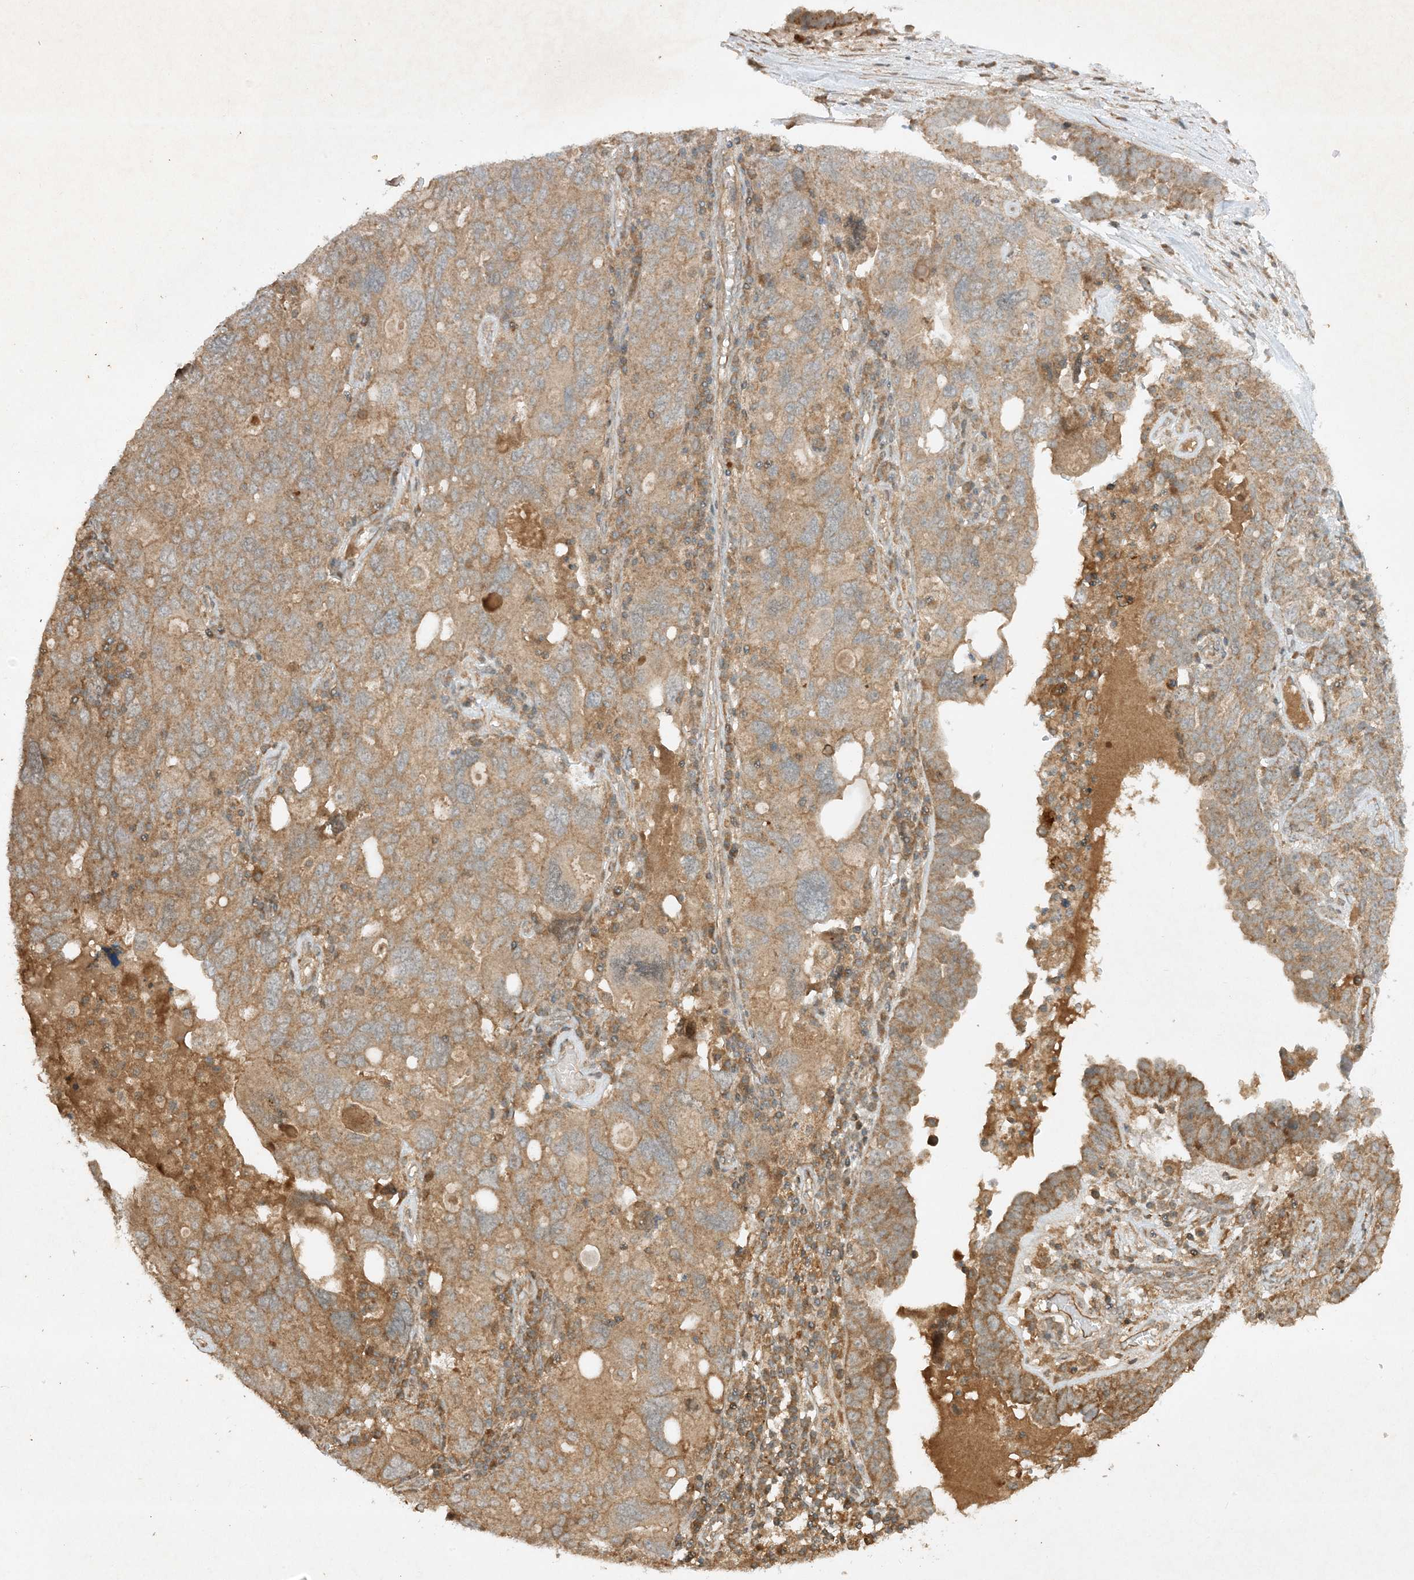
{"staining": {"intensity": "moderate", "quantity": ">75%", "location": "cytoplasmic/membranous"}, "tissue": "ovarian cancer", "cell_type": "Tumor cells", "image_type": "cancer", "snomed": [{"axis": "morphology", "description": "Carcinoma, endometroid"}, {"axis": "topography", "description": "Ovary"}], "caption": "Immunohistochemistry image of human ovarian endometroid carcinoma stained for a protein (brown), which shows medium levels of moderate cytoplasmic/membranous positivity in approximately >75% of tumor cells.", "gene": "XRN1", "patient": {"sex": "female", "age": 62}}